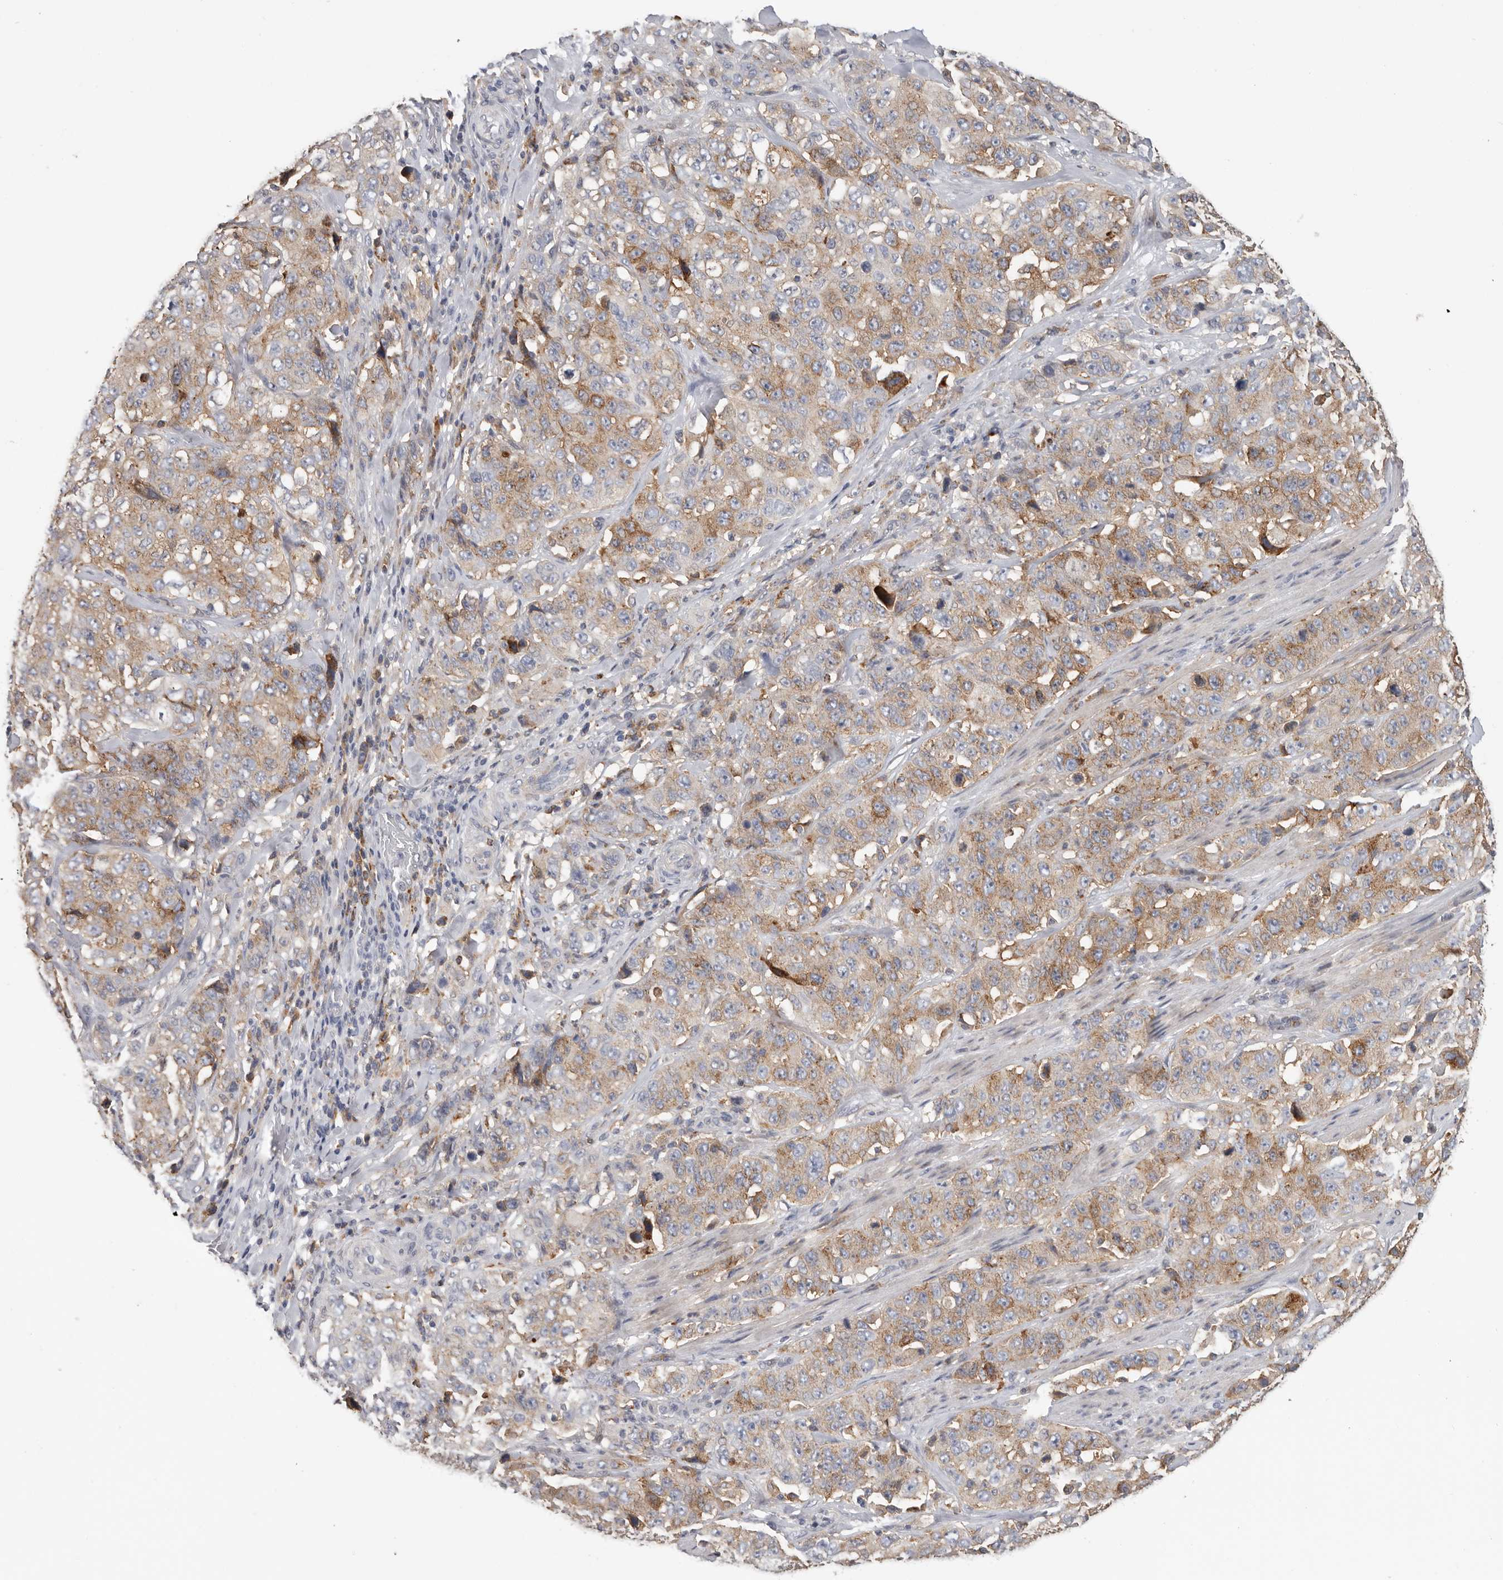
{"staining": {"intensity": "moderate", "quantity": ">75%", "location": "cytoplasmic/membranous"}, "tissue": "stomach cancer", "cell_type": "Tumor cells", "image_type": "cancer", "snomed": [{"axis": "morphology", "description": "Adenocarcinoma, NOS"}, {"axis": "topography", "description": "Stomach"}], "caption": "About >75% of tumor cells in stomach cancer exhibit moderate cytoplasmic/membranous protein staining as visualized by brown immunohistochemical staining.", "gene": "TFRC", "patient": {"sex": "male", "age": 48}}